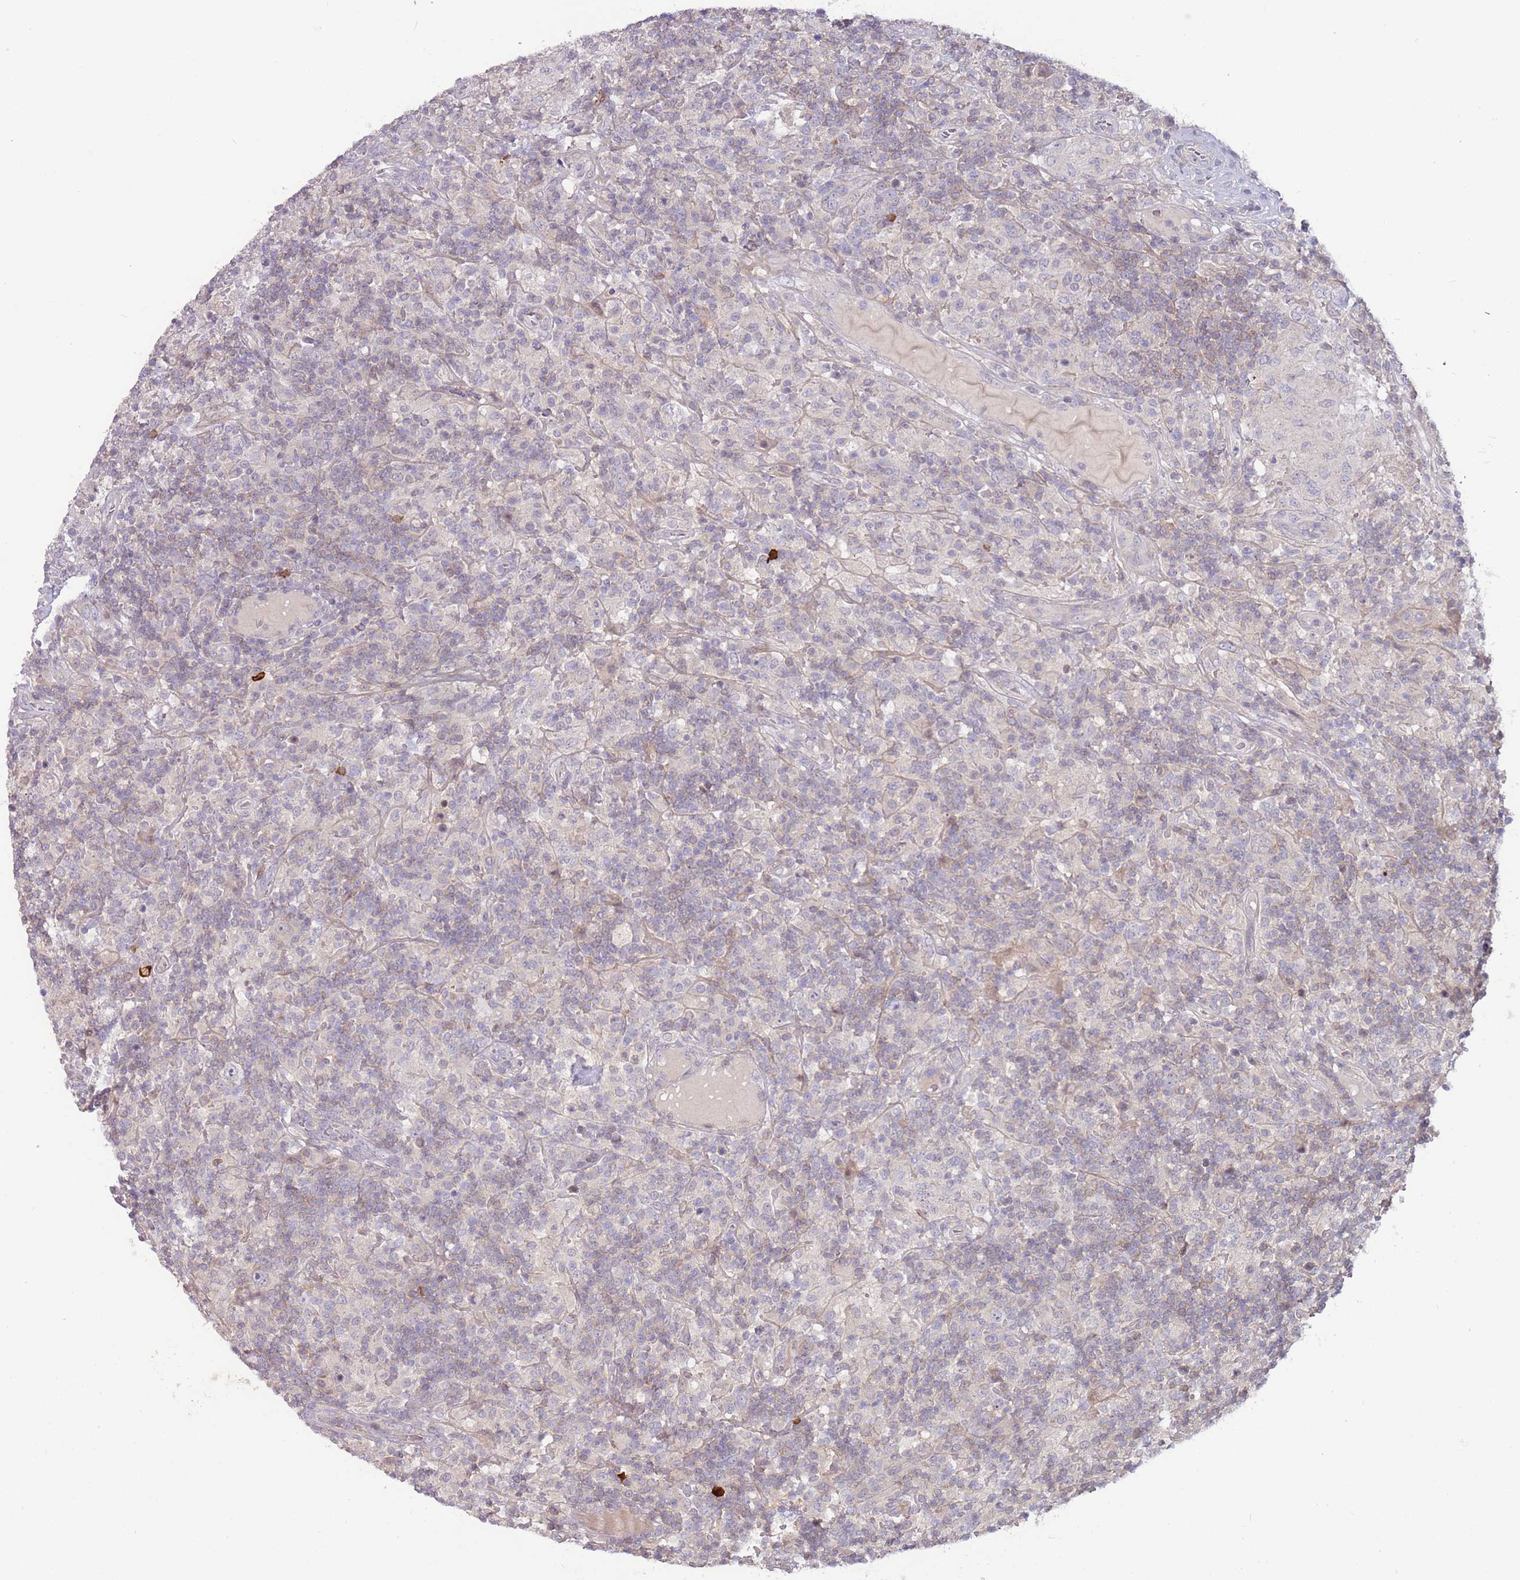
{"staining": {"intensity": "negative", "quantity": "none", "location": "none"}, "tissue": "lymphoma", "cell_type": "Tumor cells", "image_type": "cancer", "snomed": [{"axis": "morphology", "description": "Hodgkin's disease, NOS"}, {"axis": "topography", "description": "Lymph node"}], "caption": "IHC of human lymphoma shows no expression in tumor cells. The staining was performed using DAB to visualize the protein expression in brown, while the nuclei were stained in blue with hematoxylin (Magnification: 20x).", "gene": "MTG2", "patient": {"sex": "male", "age": 70}}